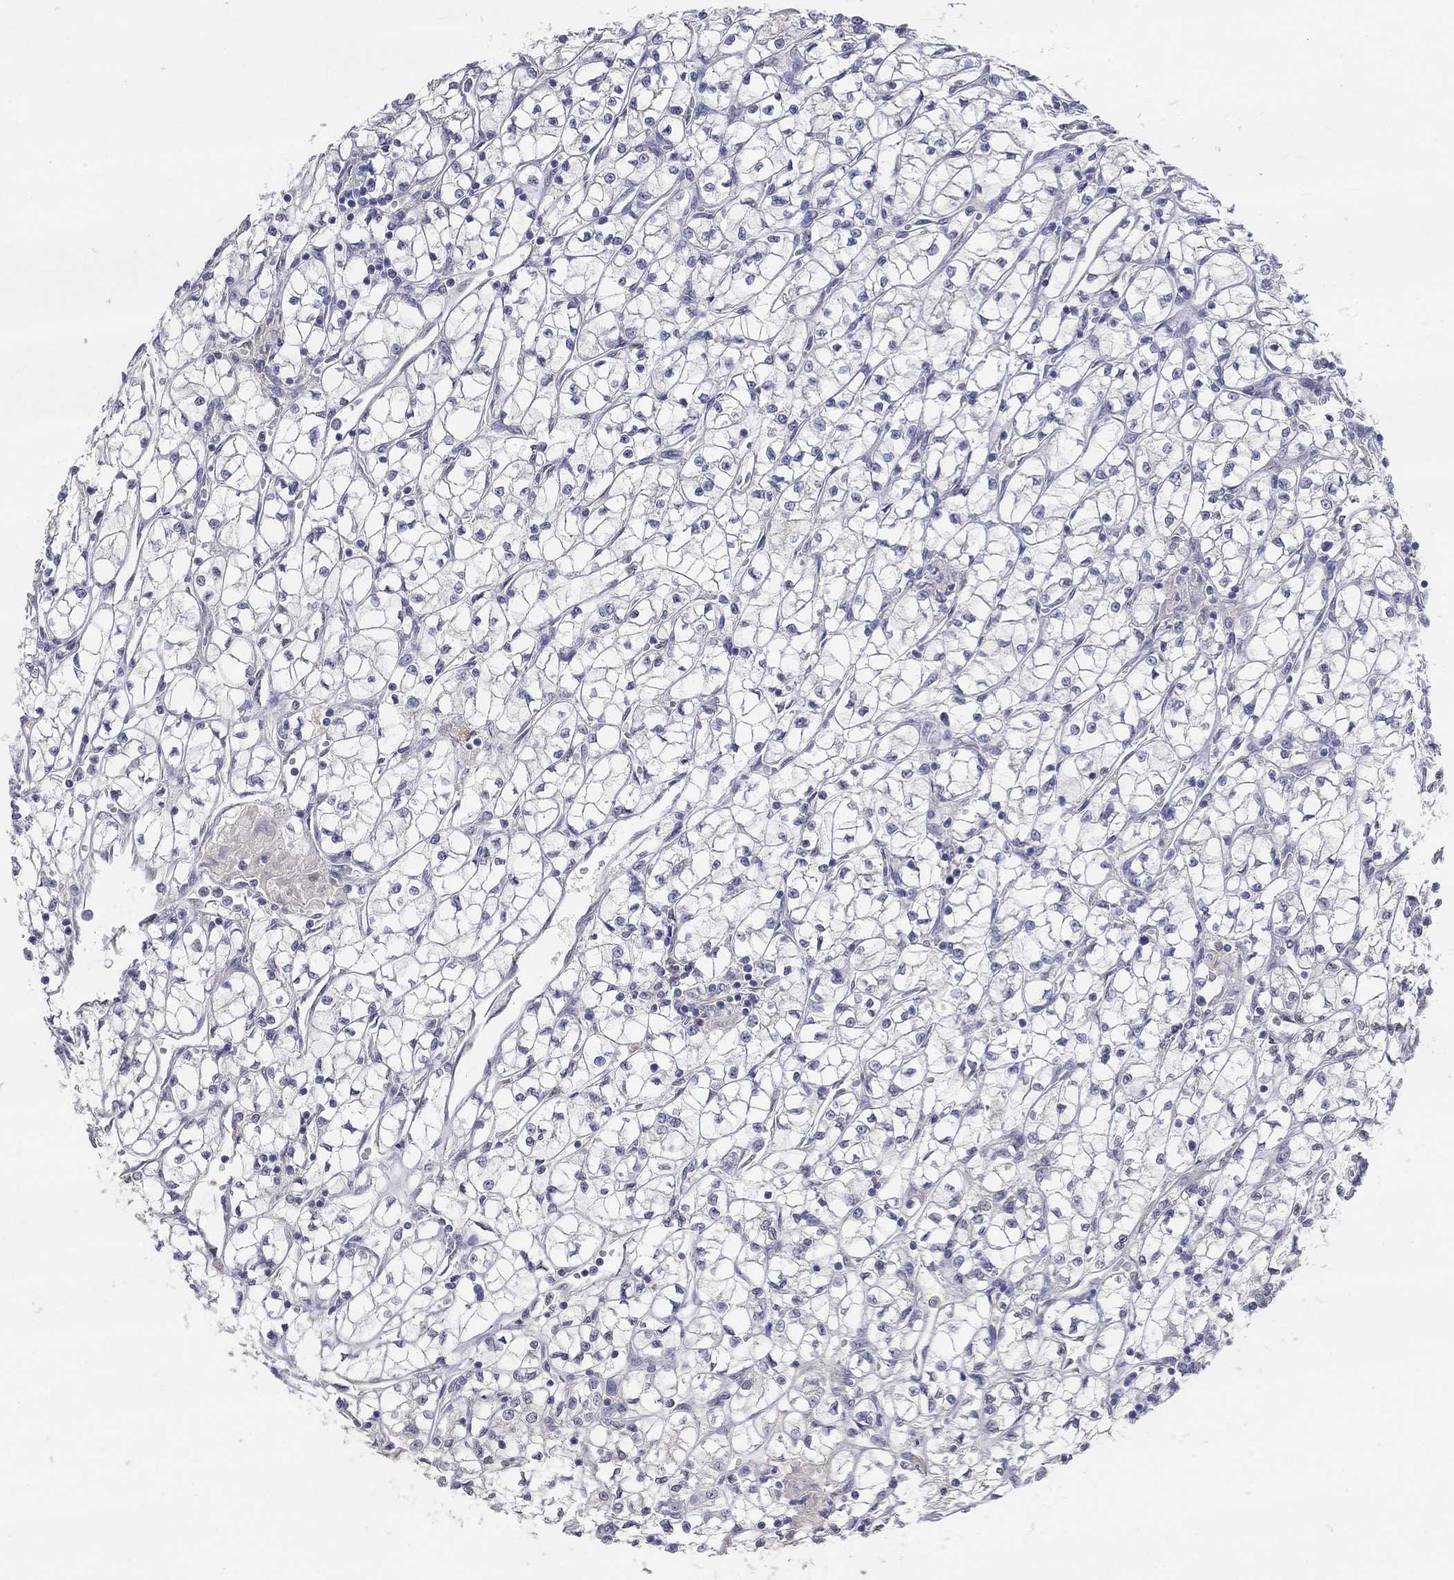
{"staining": {"intensity": "negative", "quantity": "none", "location": "none"}, "tissue": "renal cancer", "cell_type": "Tumor cells", "image_type": "cancer", "snomed": [{"axis": "morphology", "description": "Adenocarcinoma, NOS"}, {"axis": "topography", "description": "Kidney"}], "caption": "Adenocarcinoma (renal) was stained to show a protein in brown. There is no significant expression in tumor cells.", "gene": "FGF2", "patient": {"sex": "female", "age": 64}}